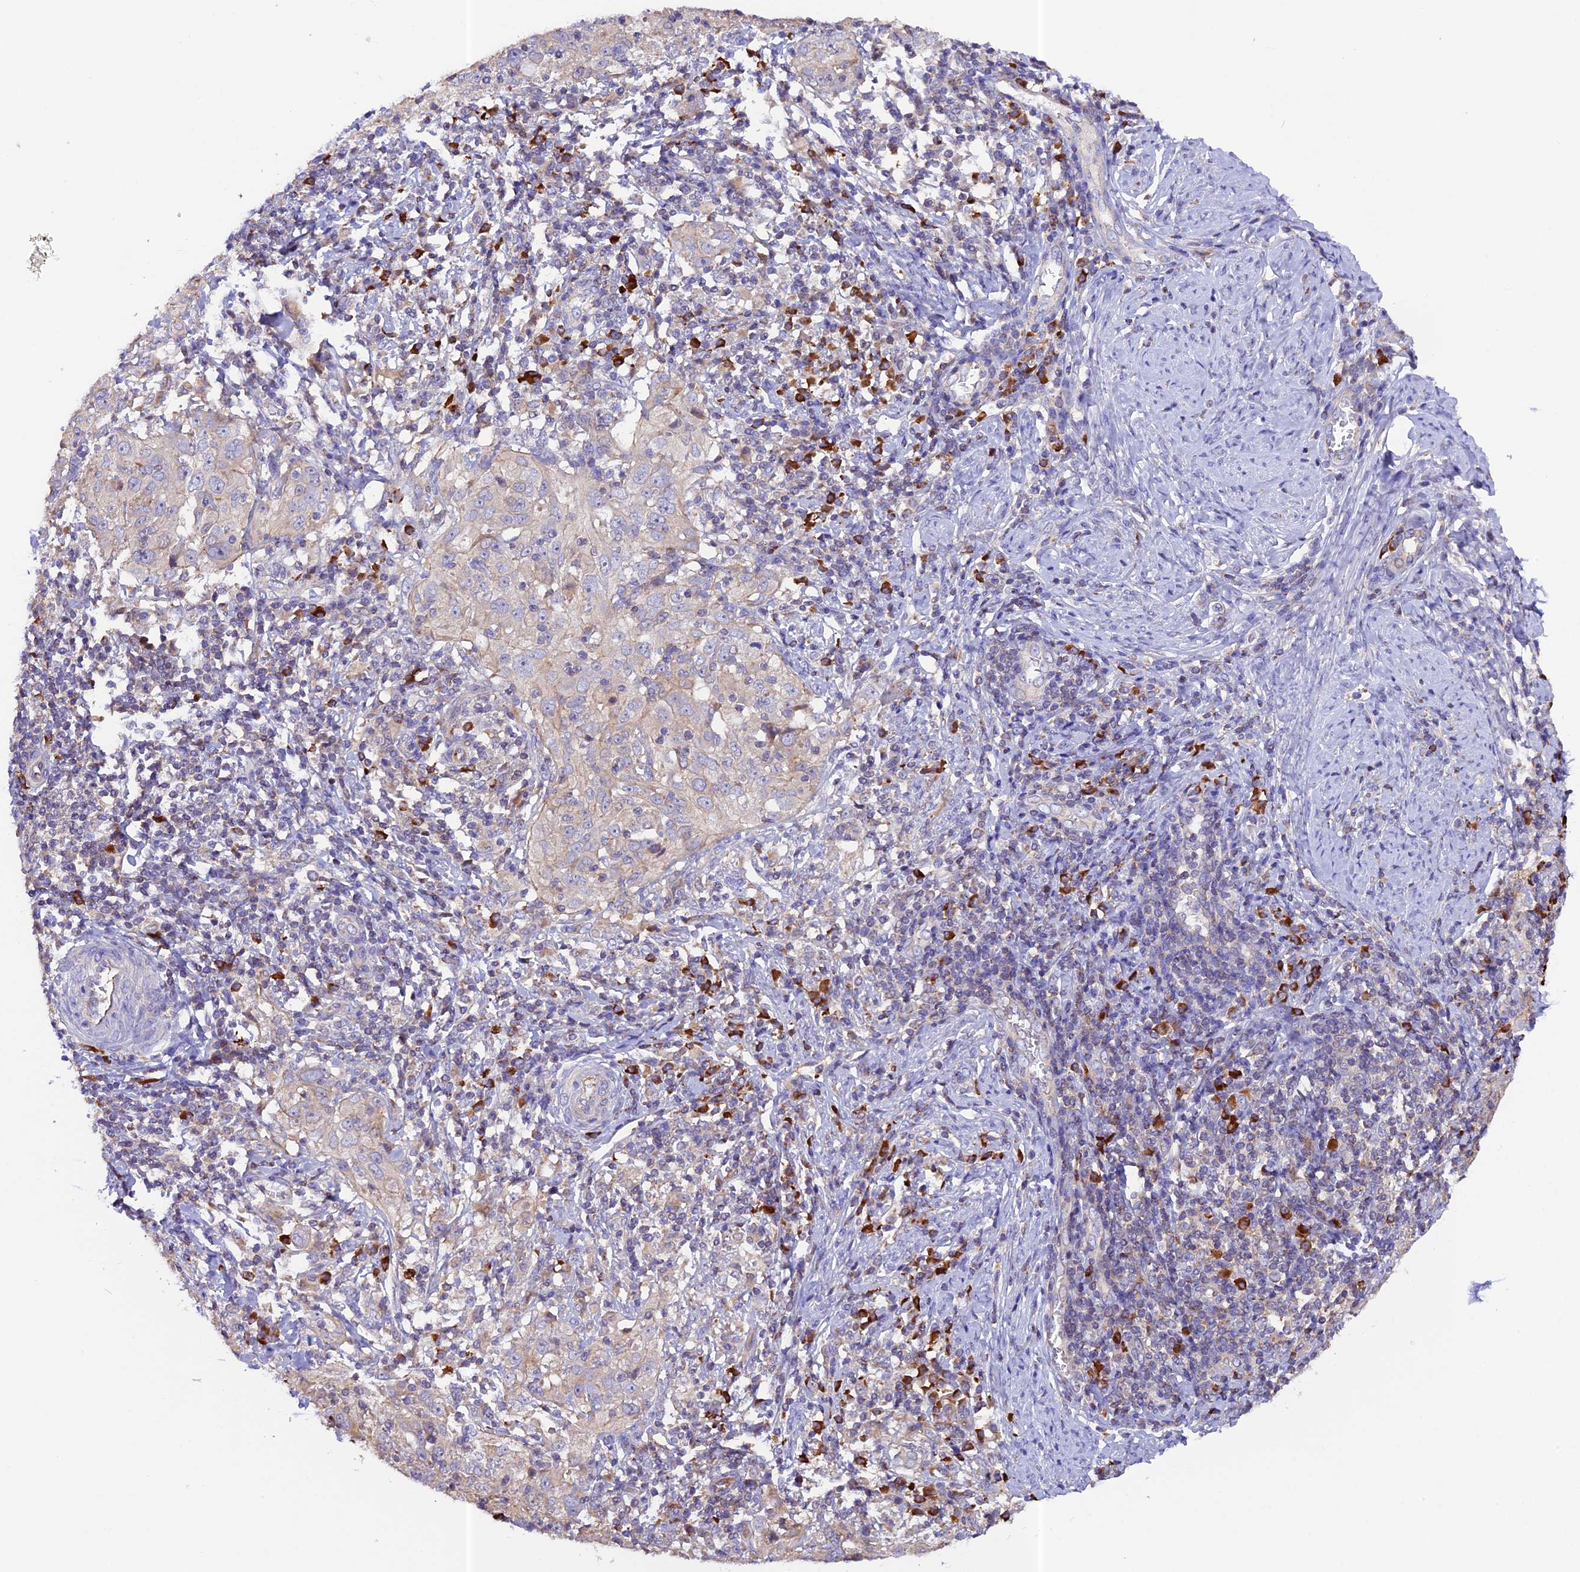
{"staining": {"intensity": "weak", "quantity": "<25%", "location": "cytoplasmic/membranous"}, "tissue": "cervical cancer", "cell_type": "Tumor cells", "image_type": "cancer", "snomed": [{"axis": "morphology", "description": "Normal tissue, NOS"}, {"axis": "morphology", "description": "Squamous cell carcinoma, NOS"}, {"axis": "topography", "description": "Cervix"}], "caption": "The histopathology image exhibits no significant expression in tumor cells of squamous cell carcinoma (cervical). Brightfield microscopy of immunohistochemistry stained with DAB (brown) and hematoxylin (blue), captured at high magnification.", "gene": "METTL22", "patient": {"sex": "female", "age": 31}}